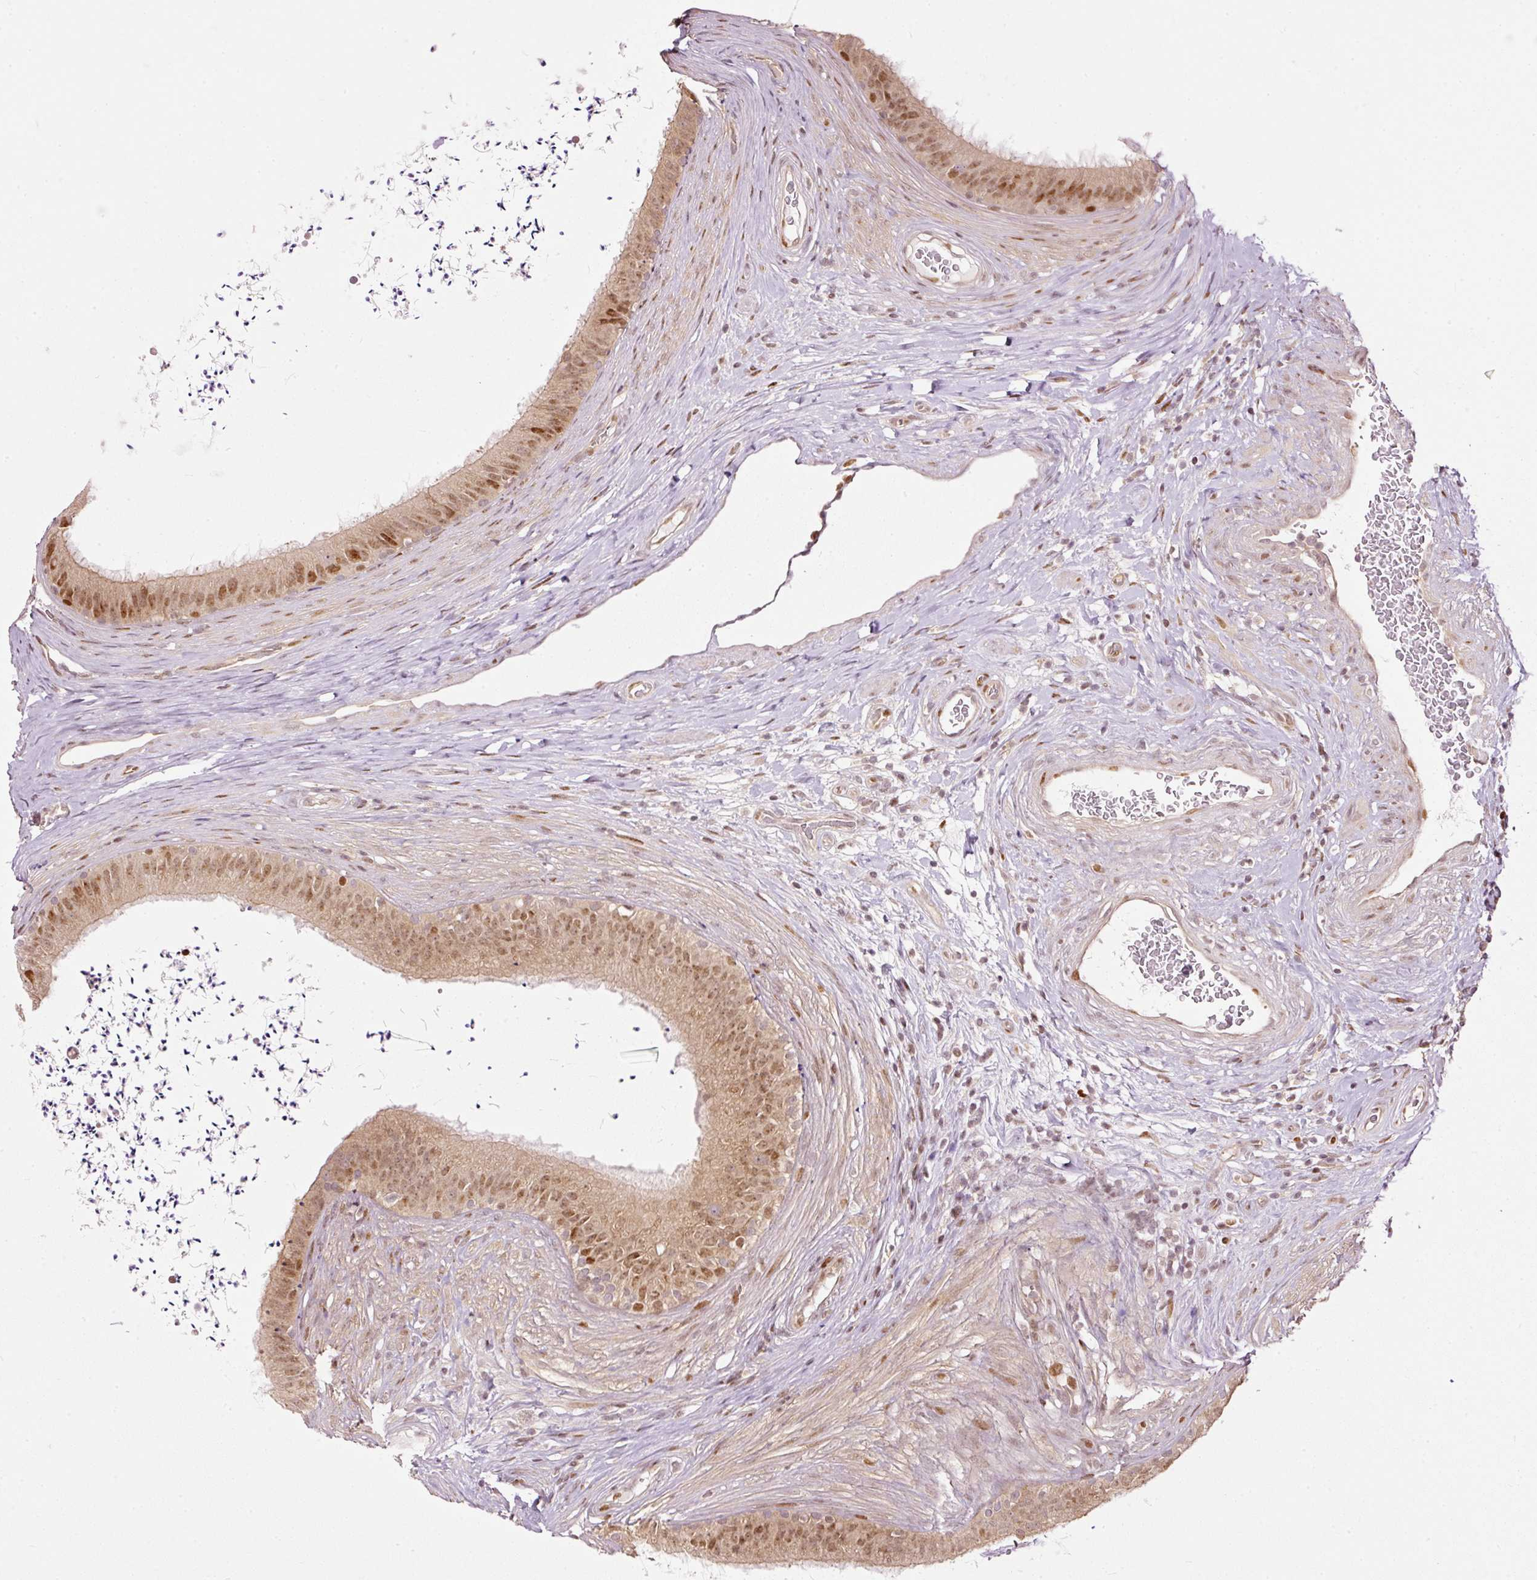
{"staining": {"intensity": "moderate", "quantity": "25%-75%", "location": "cytoplasmic/membranous,nuclear"}, "tissue": "epididymis", "cell_type": "Glandular cells", "image_type": "normal", "snomed": [{"axis": "morphology", "description": "Normal tissue, NOS"}, {"axis": "topography", "description": "Testis"}, {"axis": "topography", "description": "Epididymis"}], "caption": "Protein staining by immunohistochemistry (IHC) displays moderate cytoplasmic/membranous,nuclear staining in about 25%-75% of glandular cells in benign epididymis. Immunohistochemistry stains the protein of interest in brown and the nuclei are stained blue.", "gene": "ZNF778", "patient": {"sex": "male", "age": 41}}